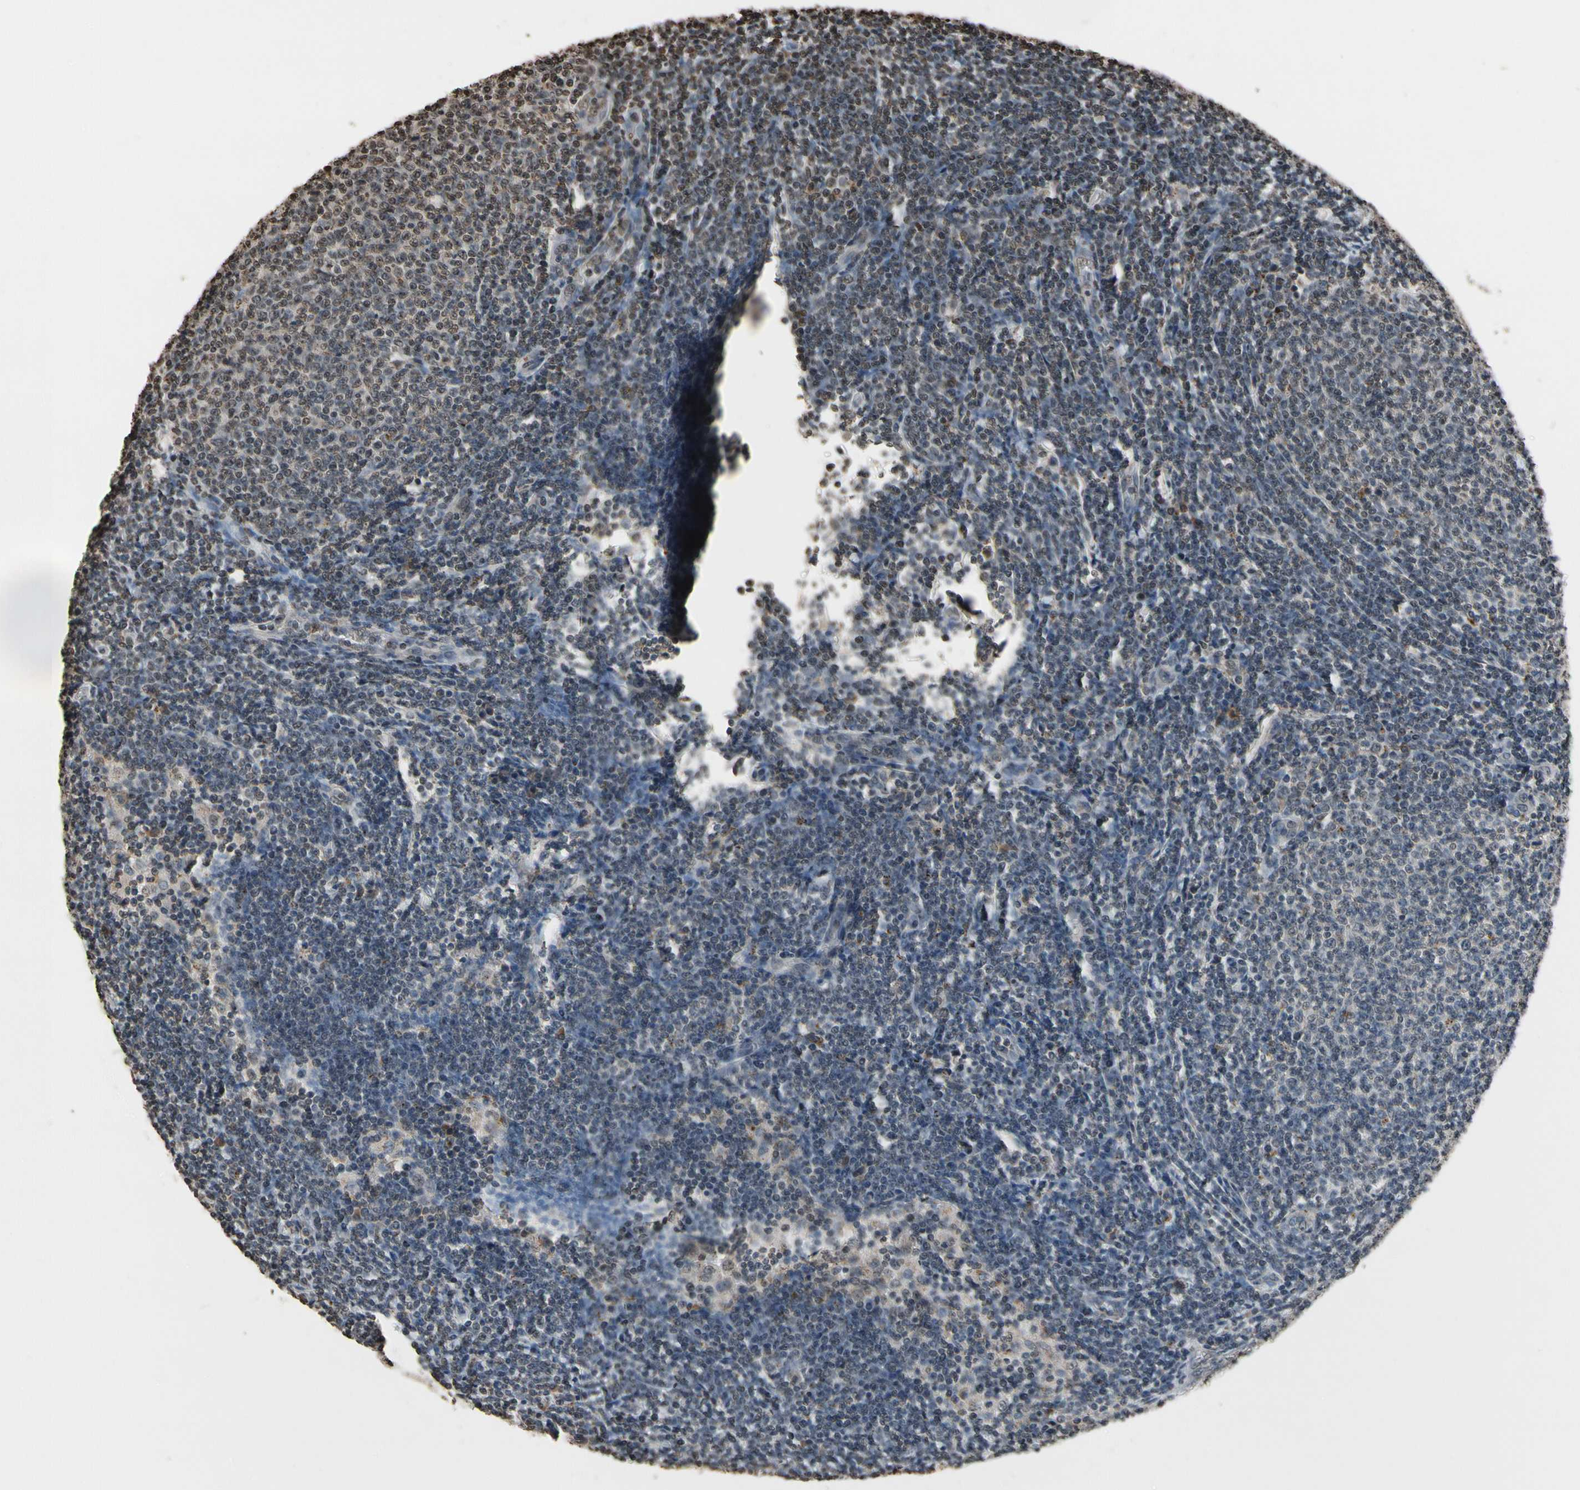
{"staining": {"intensity": "negative", "quantity": "none", "location": "none"}, "tissue": "lymphoma", "cell_type": "Tumor cells", "image_type": "cancer", "snomed": [{"axis": "morphology", "description": "Malignant lymphoma, non-Hodgkin's type, Low grade"}, {"axis": "topography", "description": "Lymph node"}], "caption": "Low-grade malignant lymphoma, non-Hodgkin's type was stained to show a protein in brown. There is no significant positivity in tumor cells.", "gene": "HIPK2", "patient": {"sex": "male", "age": 66}}